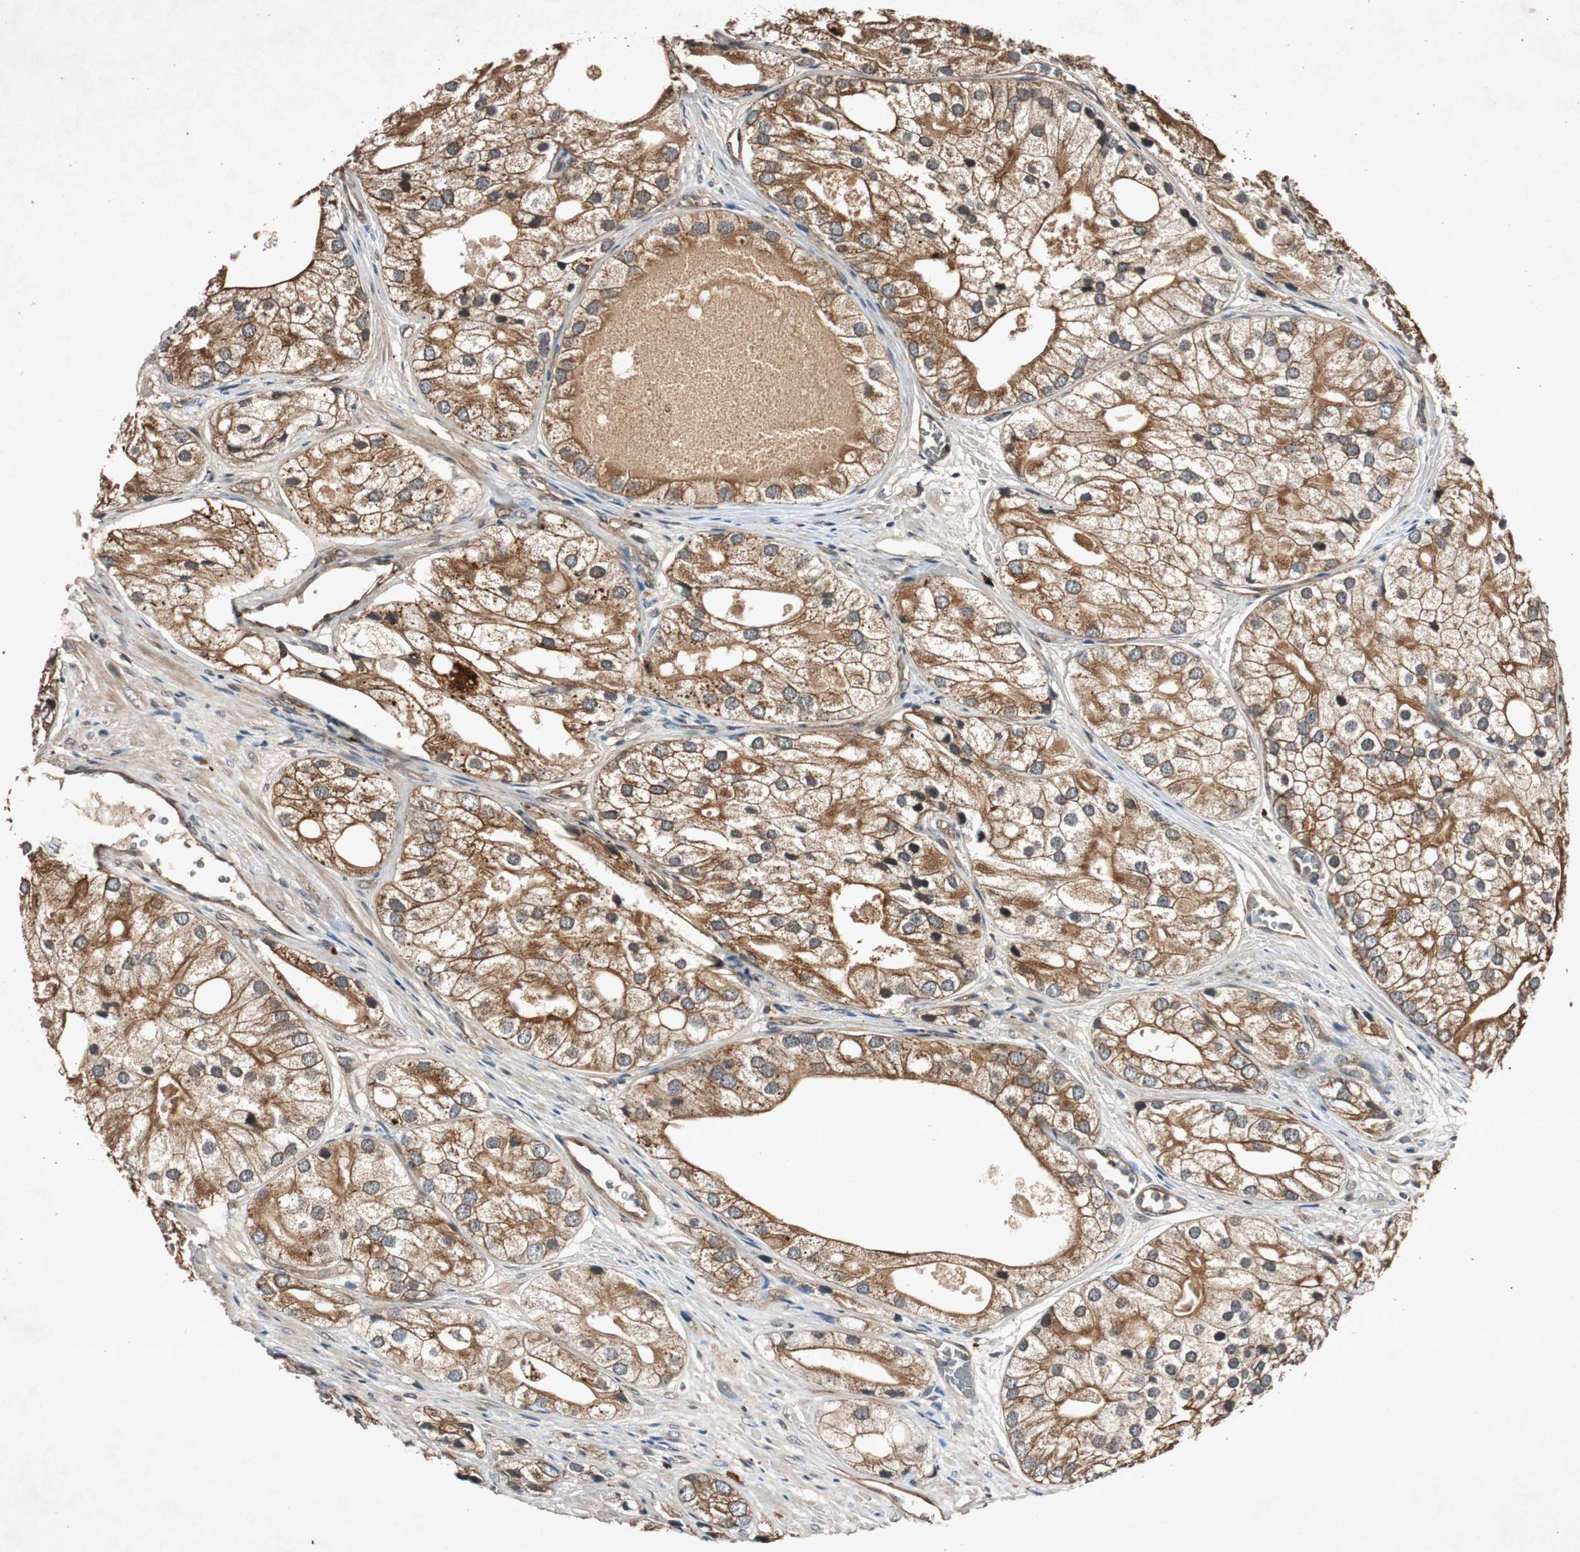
{"staining": {"intensity": "strong", "quantity": ">75%", "location": "cytoplasmic/membranous"}, "tissue": "prostate cancer", "cell_type": "Tumor cells", "image_type": "cancer", "snomed": [{"axis": "morphology", "description": "Adenocarcinoma, Low grade"}, {"axis": "topography", "description": "Prostate"}], "caption": "A brown stain labels strong cytoplasmic/membranous positivity of a protein in prostate cancer tumor cells. (Stains: DAB (3,3'-diaminobenzidine) in brown, nuclei in blue, Microscopy: brightfield microscopy at high magnification).", "gene": "SLIT2", "patient": {"sex": "male", "age": 69}}